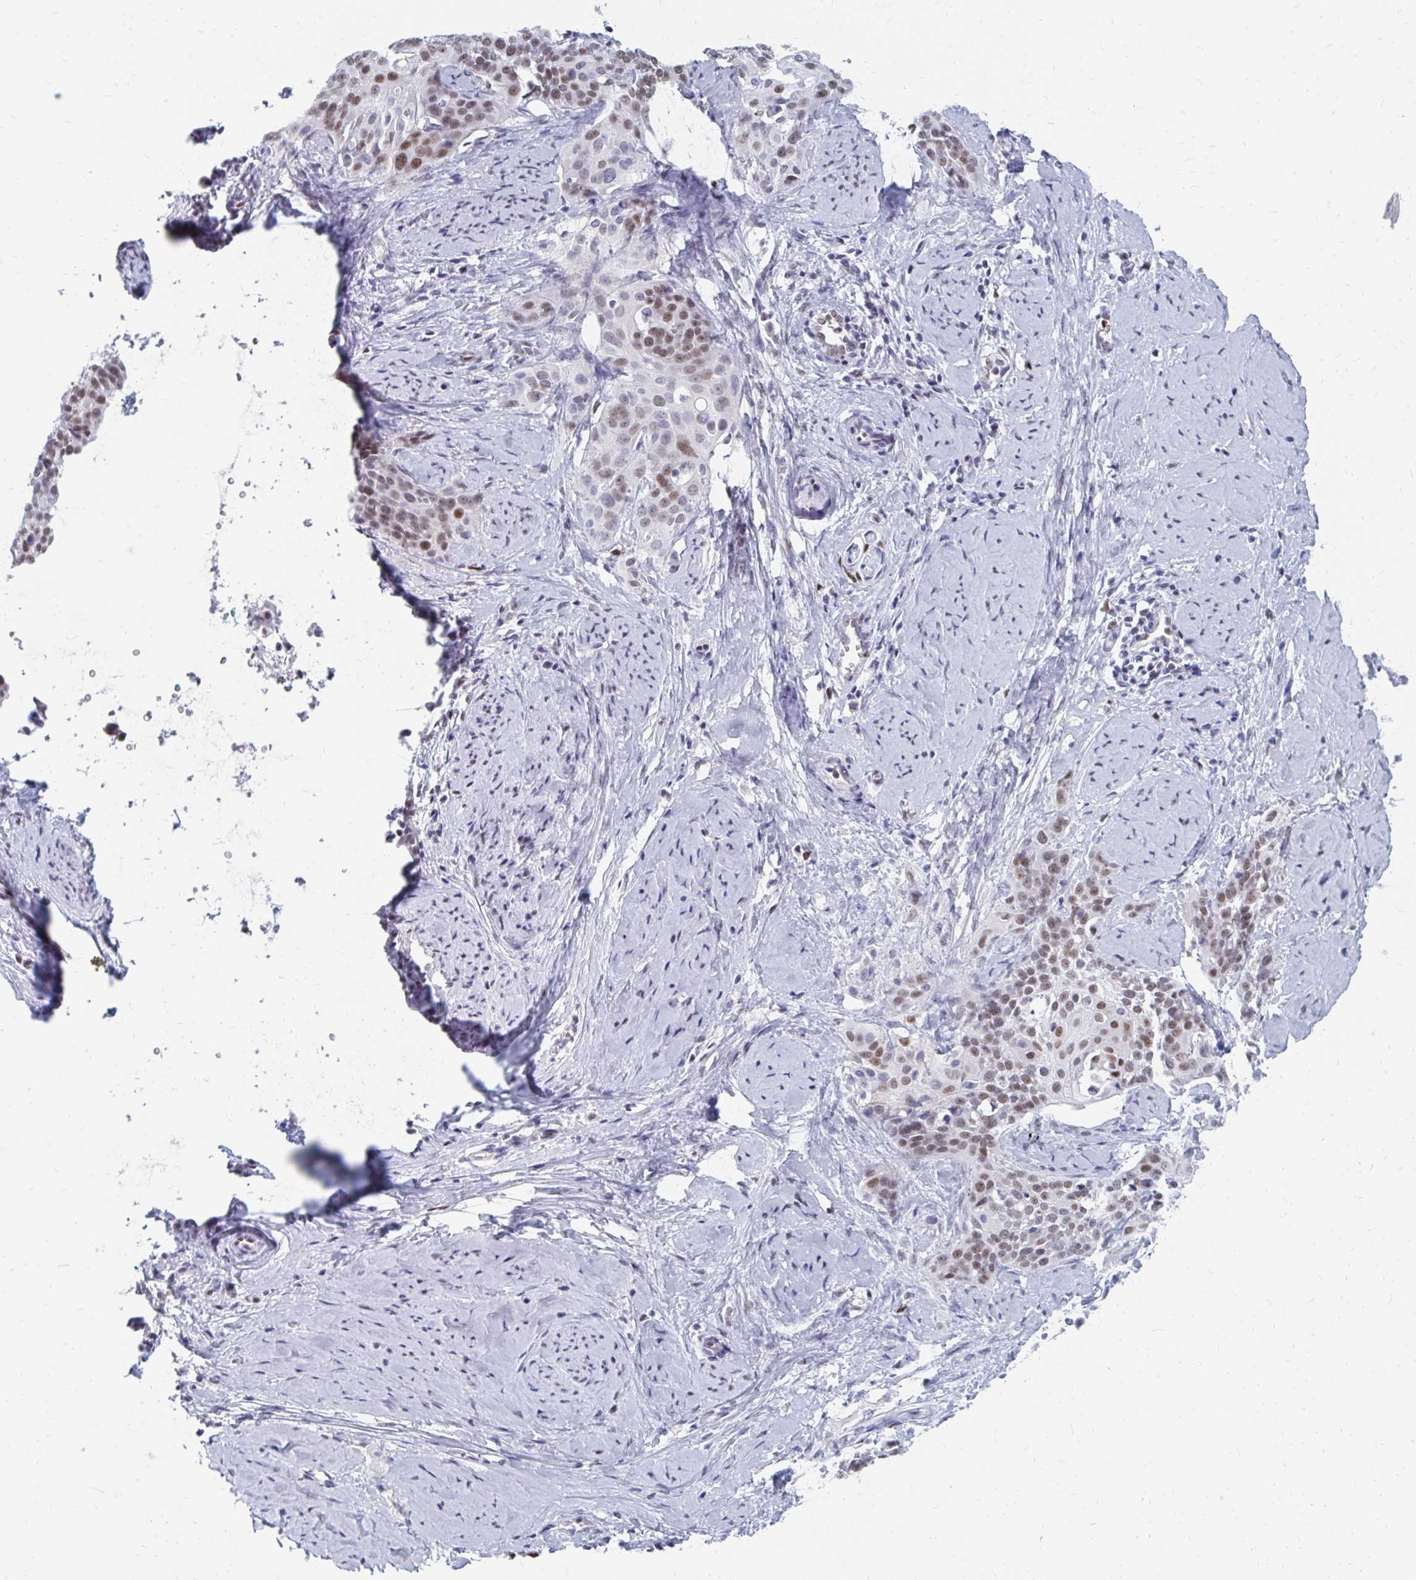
{"staining": {"intensity": "moderate", "quantity": "<25%", "location": "nuclear"}, "tissue": "cervical cancer", "cell_type": "Tumor cells", "image_type": "cancer", "snomed": [{"axis": "morphology", "description": "Squamous cell carcinoma, NOS"}, {"axis": "topography", "description": "Cervix"}], "caption": "This image demonstrates IHC staining of squamous cell carcinoma (cervical), with low moderate nuclear positivity in approximately <25% of tumor cells.", "gene": "PLK3", "patient": {"sex": "female", "age": 44}}